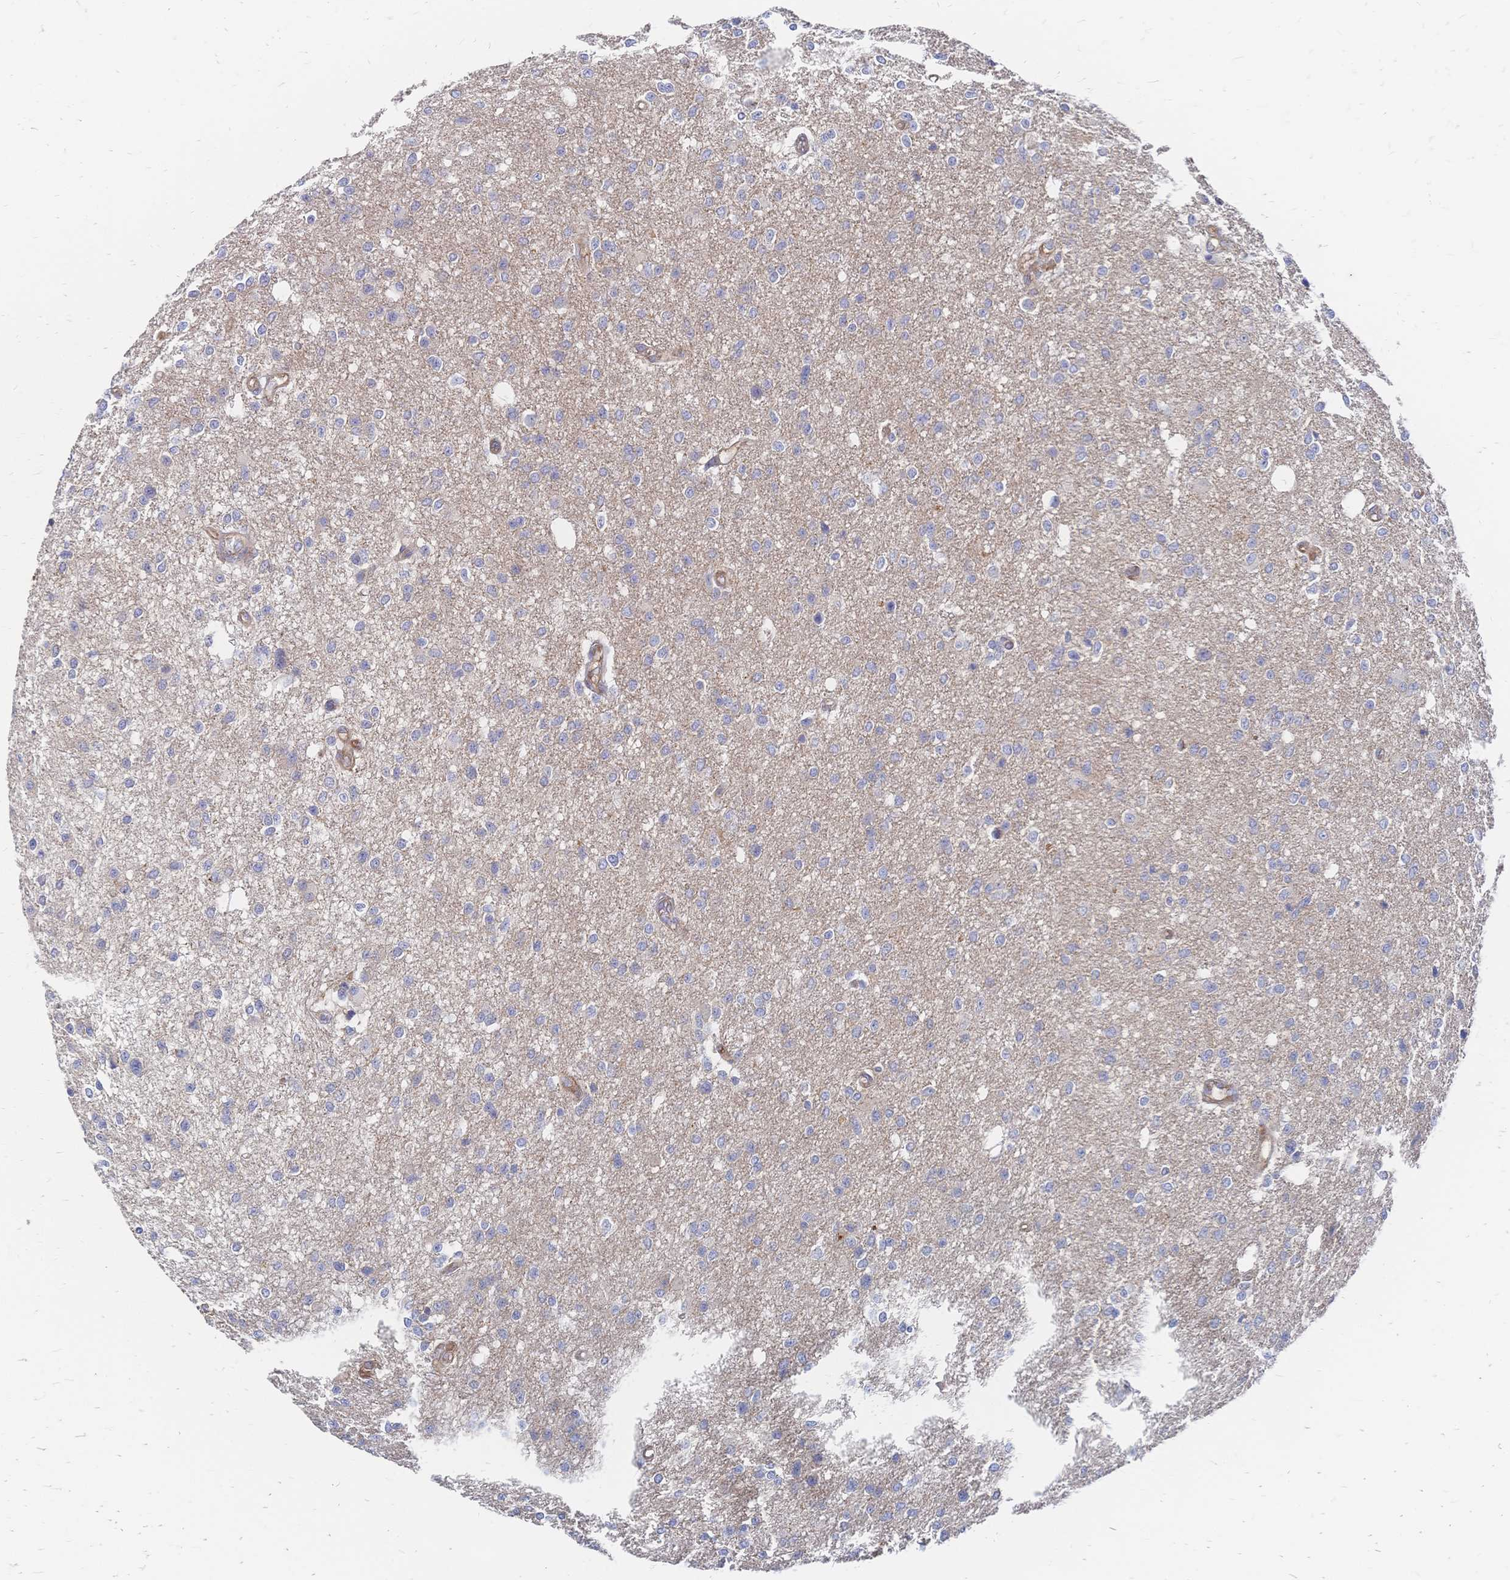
{"staining": {"intensity": "negative", "quantity": "none", "location": "none"}, "tissue": "glioma", "cell_type": "Tumor cells", "image_type": "cancer", "snomed": [{"axis": "morphology", "description": "Glioma, malignant, Low grade"}, {"axis": "topography", "description": "Brain"}], "caption": "There is no significant expression in tumor cells of glioma.", "gene": "SORBS1", "patient": {"sex": "male", "age": 26}}